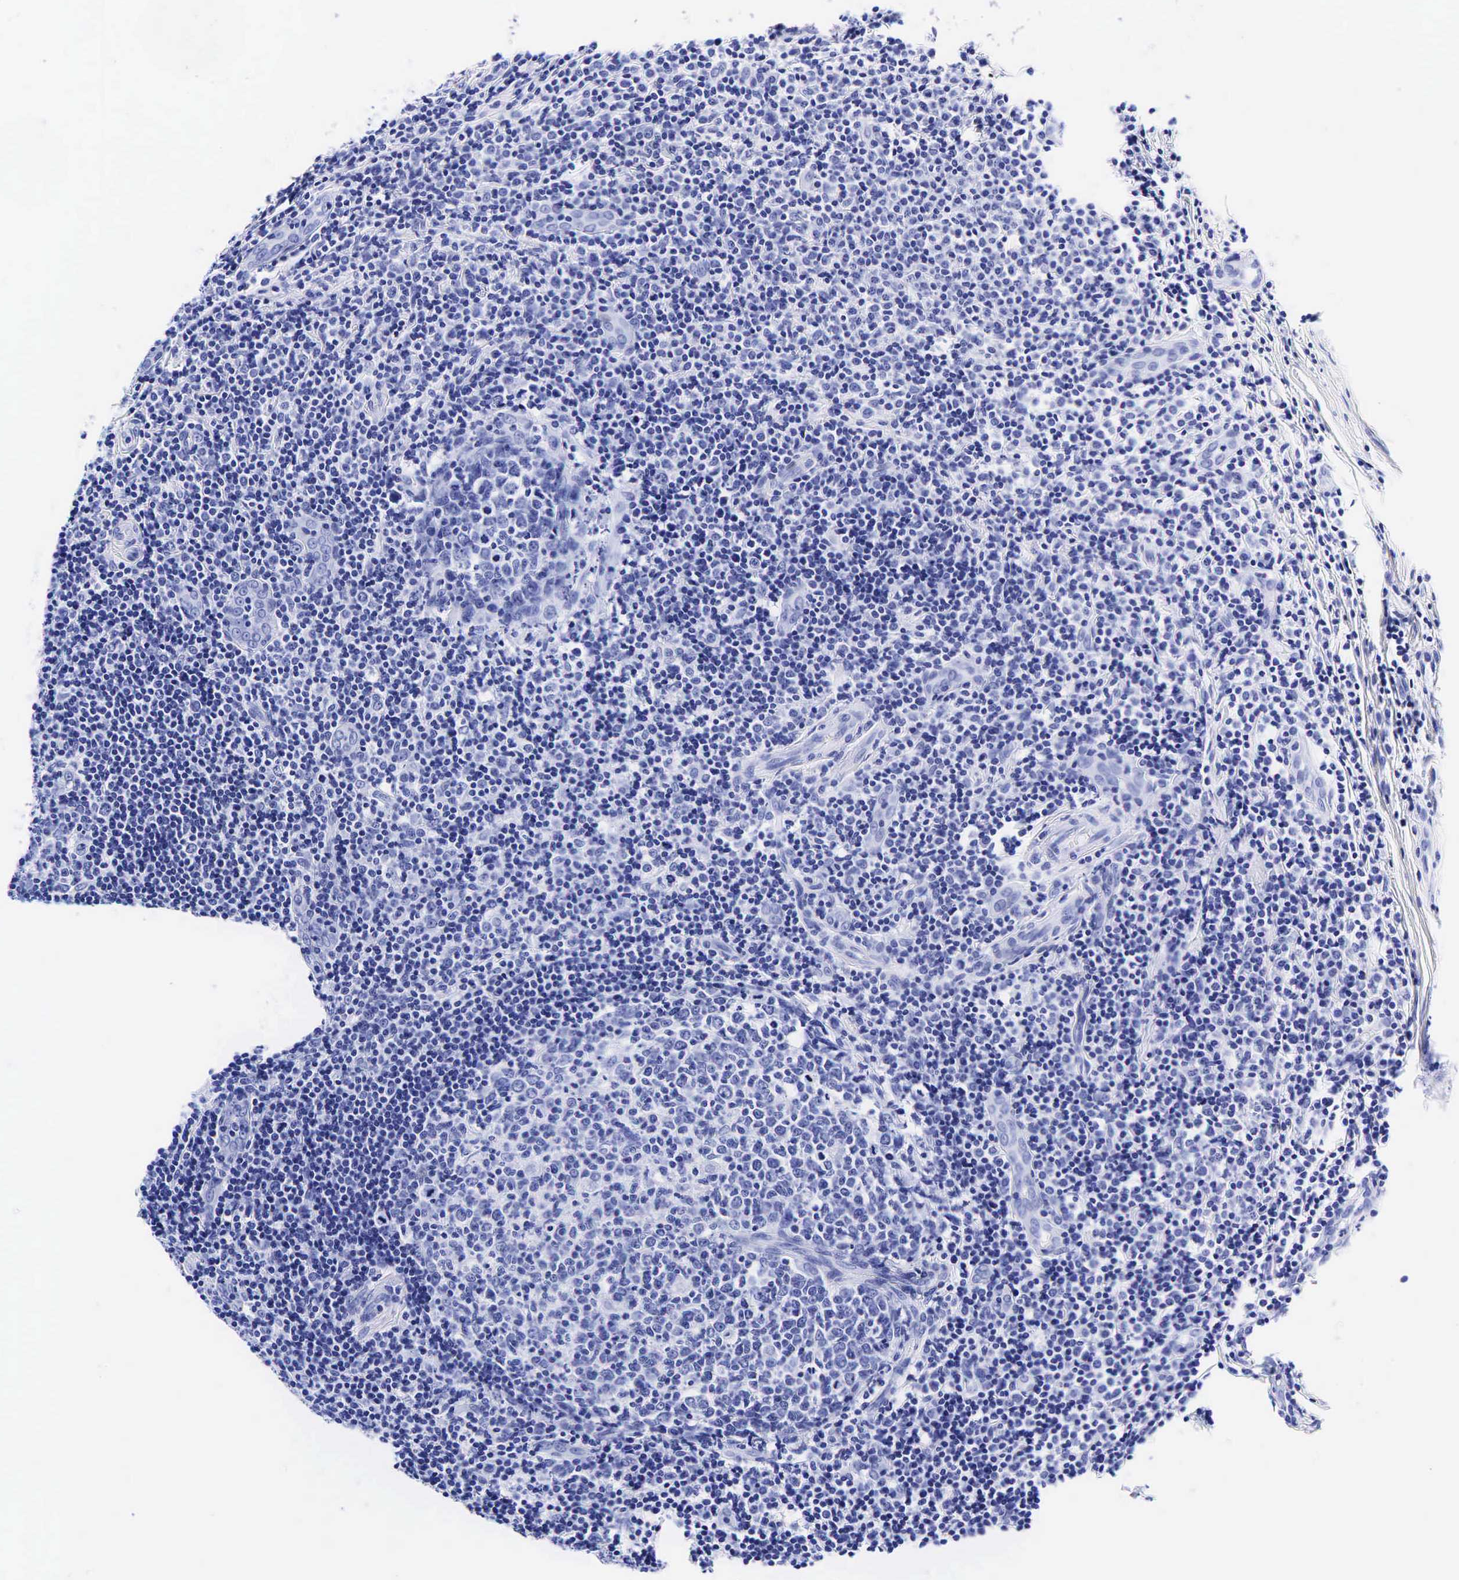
{"staining": {"intensity": "negative", "quantity": "none", "location": "none"}, "tissue": "tonsil", "cell_type": "Germinal center cells", "image_type": "normal", "snomed": [{"axis": "morphology", "description": "Normal tissue, NOS"}, {"axis": "topography", "description": "Tonsil"}], "caption": "This is an IHC photomicrograph of benign human tonsil. There is no expression in germinal center cells.", "gene": "GAST", "patient": {"sex": "female", "age": 41}}